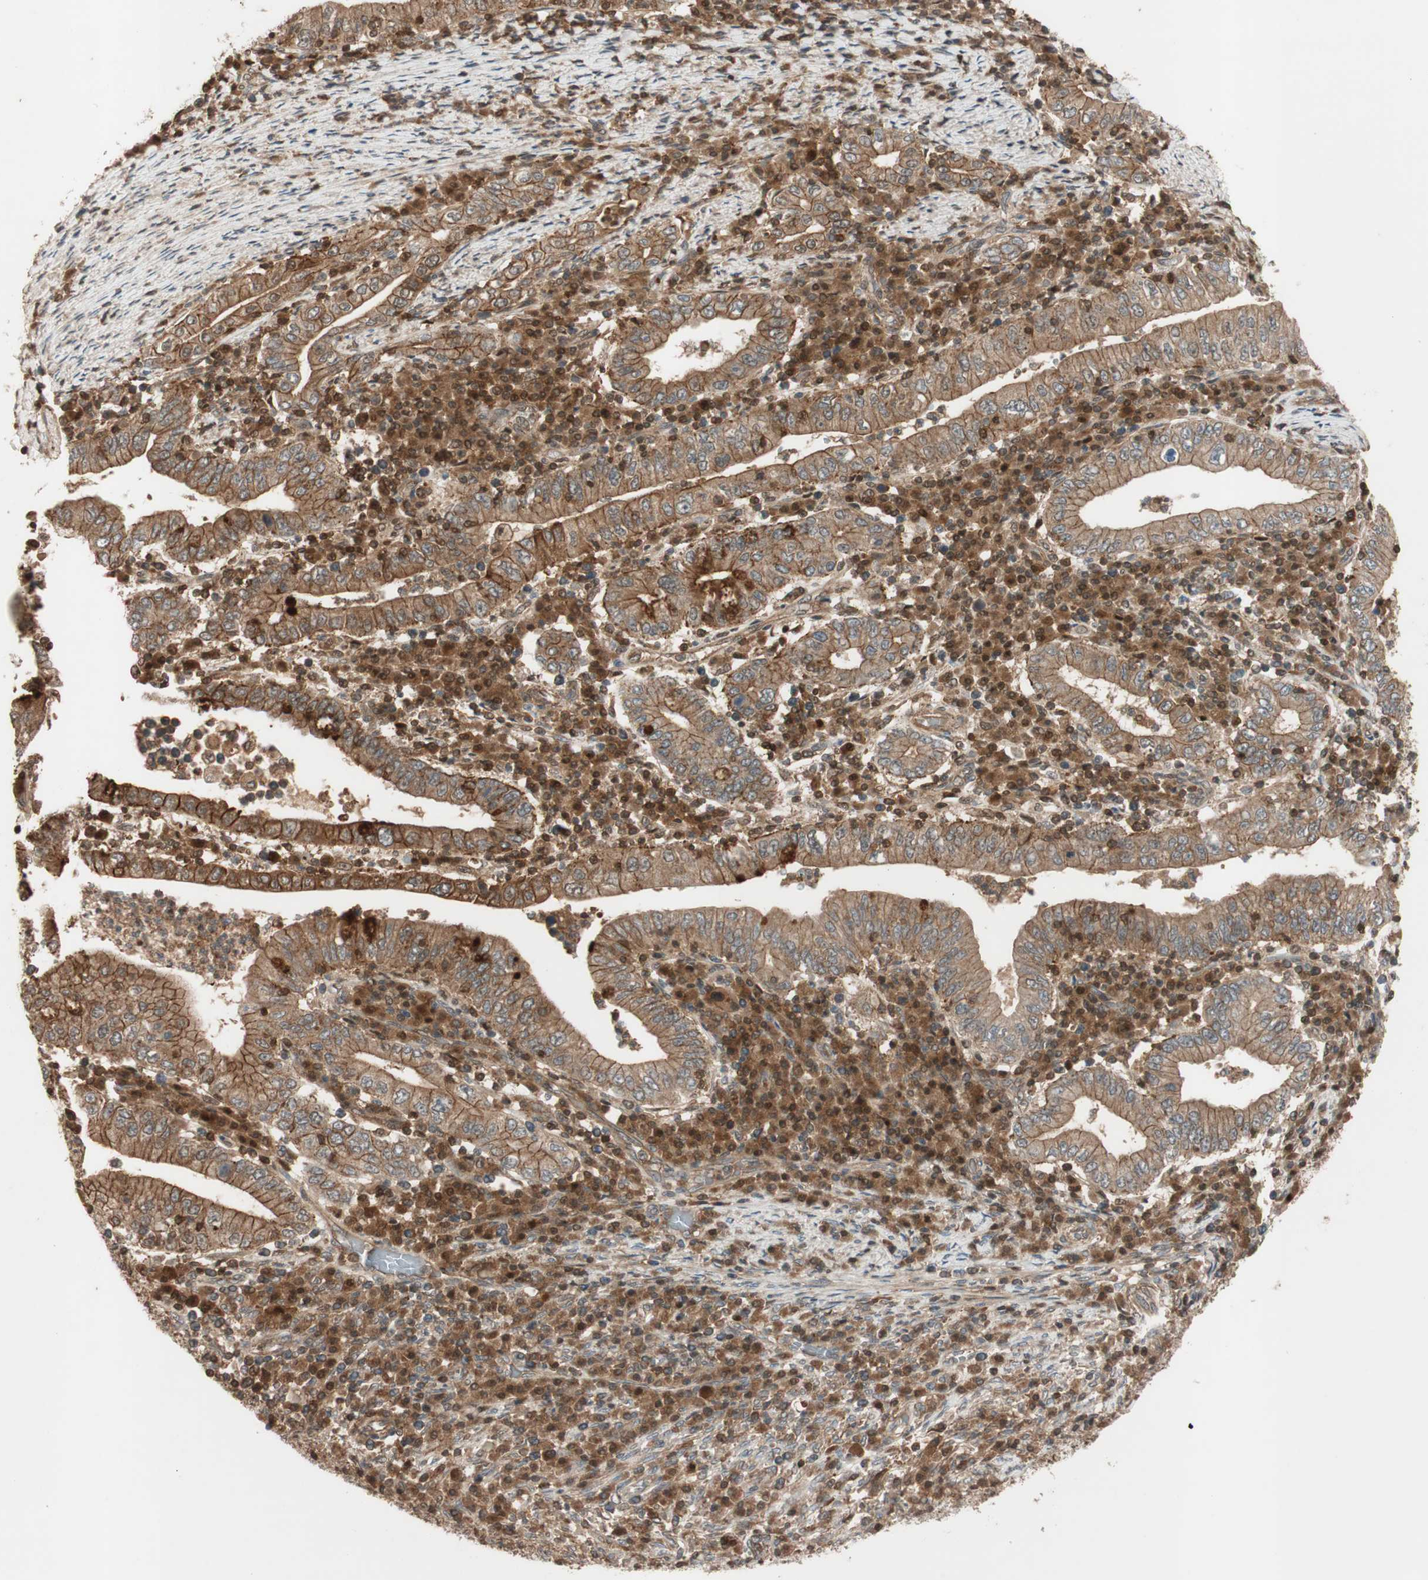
{"staining": {"intensity": "moderate", "quantity": ">75%", "location": "cytoplasmic/membranous"}, "tissue": "stomach cancer", "cell_type": "Tumor cells", "image_type": "cancer", "snomed": [{"axis": "morphology", "description": "Normal tissue, NOS"}, {"axis": "morphology", "description": "Adenocarcinoma, NOS"}, {"axis": "topography", "description": "Esophagus"}, {"axis": "topography", "description": "Stomach, upper"}, {"axis": "topography", "description": "Peripheral nerve tissue"}], "caption": "There is medium levels of moderate cytoplasmic/membranous expression in tumor cells of stomach adenocarcinoma, as demonstrated by immunohistochemical staining (brown color).", "gene": "EPHA8", "patient": {"sex": "male", "age": 62}}